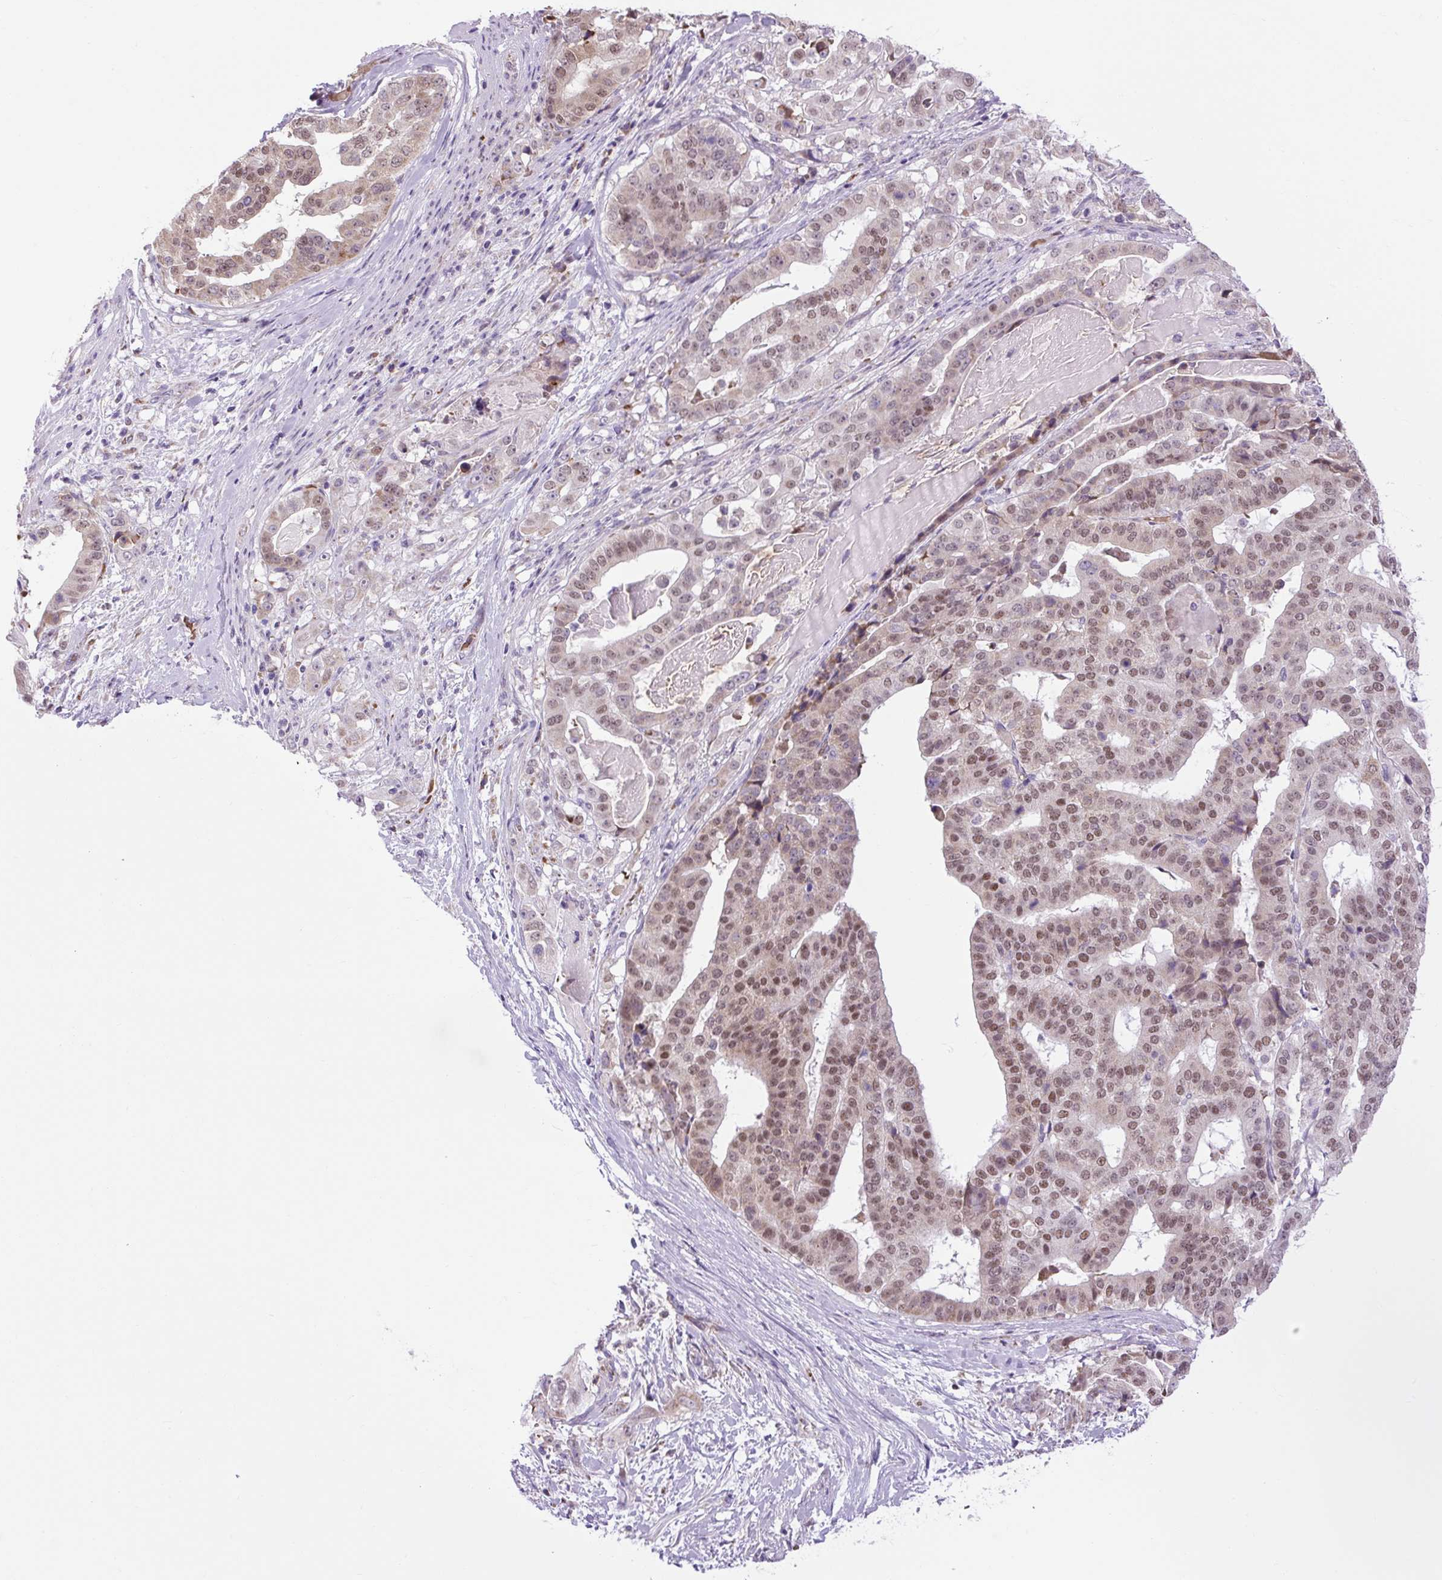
{"staining": {"intensity": "moderate", "quantity": ">75%", "location": "nuclear"}, "tissue": "stomach cancer", "cell_type": "Tumor cells", "image_type": "cancer", "snomed": [{"axis": "morphology", "description": "Adenocarcinoma, NOS"}, {"axis": "topography", "description": "Stomach"}], "caption": "Approximately >75% of tumor cells in stomach cancer (adenocarcinoma) display moderate nuclear protein staining as visualized by brown immunohistochemical staining.", "gene": "SCO2", "patient": {"sex": "male", "age": 48}}